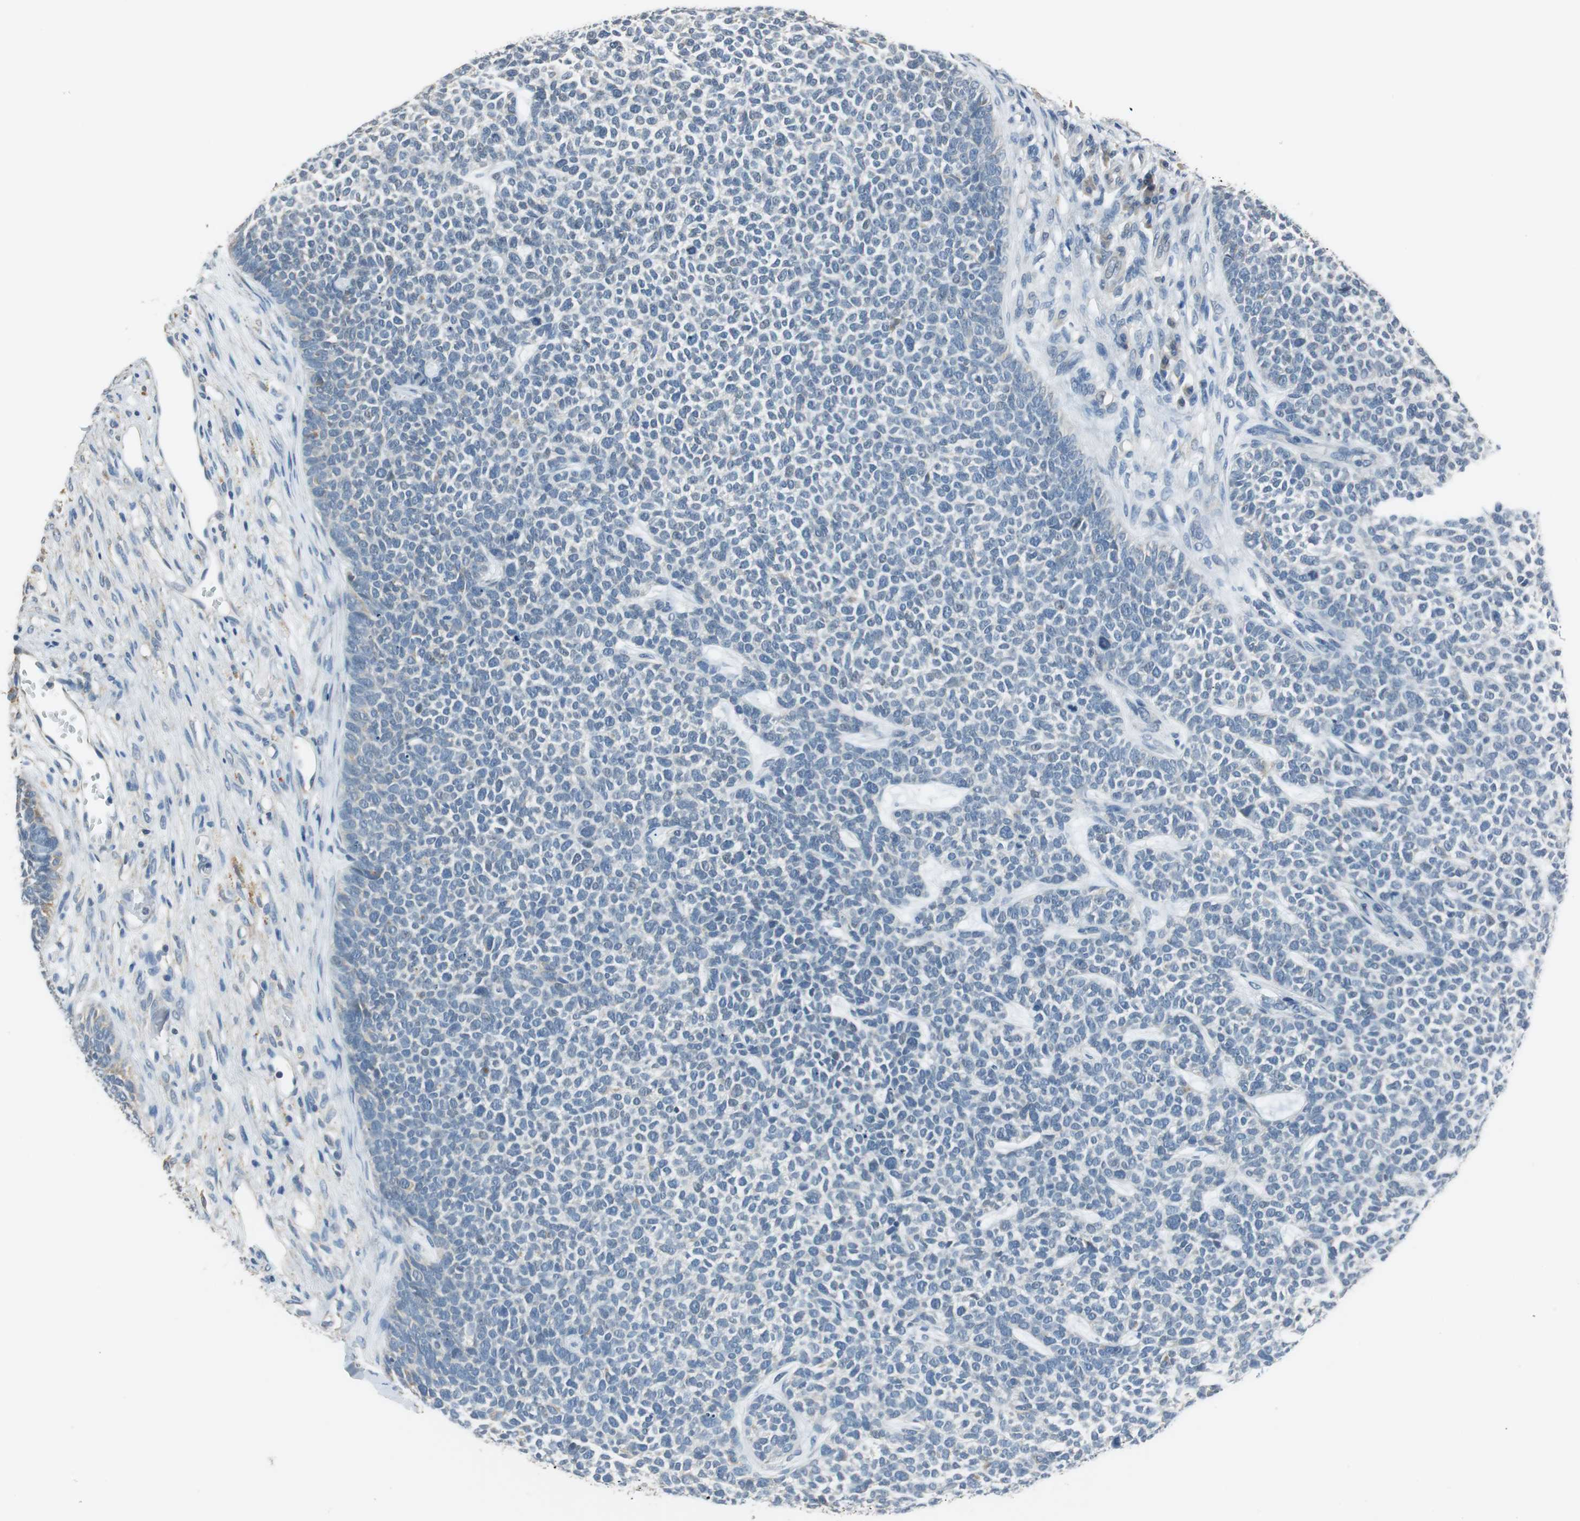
{"staining": {"intensity": "negative", "quantity": "none", "location": "none"}, "tissue": "skin cancer", "cell_type": "Tumor cells", "image_type": "cancer", "snomed": [{"axis": "morphology", "description": "Basal cell carcinoma"}, {"axis": "topography", "description": "Skin"}], "caption": "The photomicrograph reveals no staining of tumor cells in basal cell carcinoma (skin). (DAB (3,3'-diaminobenzidine) immunohistochemistry (IHC), high magnification).", "gene": "ALDH4A1", "patient": {"sex": "female", "age": 84}}